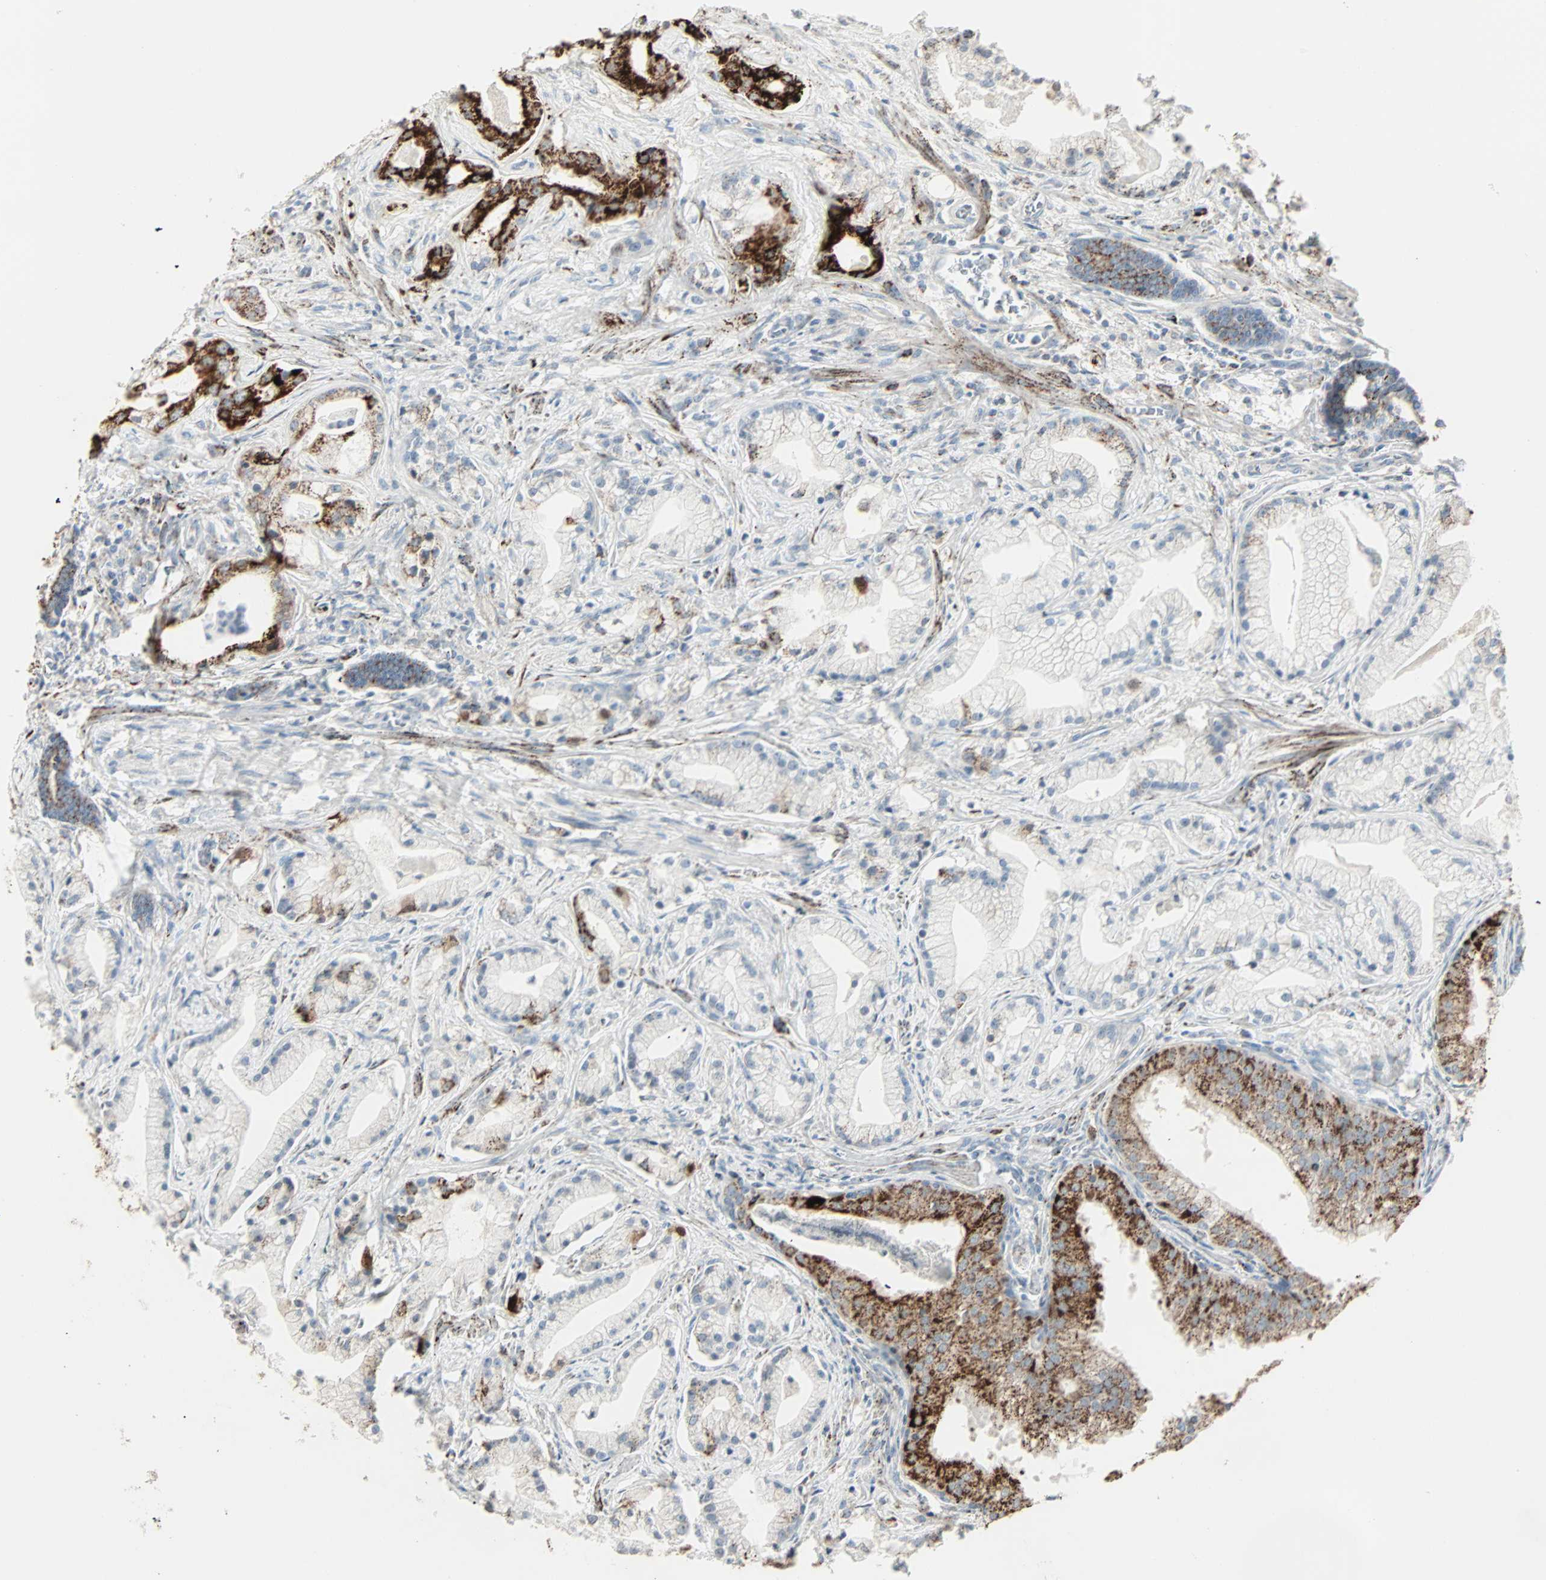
{"staining": {"intensity": "strong", "quantity": "<25%", "location": "cytoplasmic/membranous"}, "tissue": "prostate cancer", "cell_type": "Tumor cells", "image_type": "cancer", "snomed": [{"axis": "morphology", "description": "Adenocarcinoma, Low grade"}, {"axis": "topography", "description": "Prostate"}], "caption": "The micrograph displays staining of prostate cancer, revealing strong cytoplasmic/membranous protein expression (brown color) within tumor cells.", "gene": "IDH2", "patient": {"sex": "male", "age": 59}}